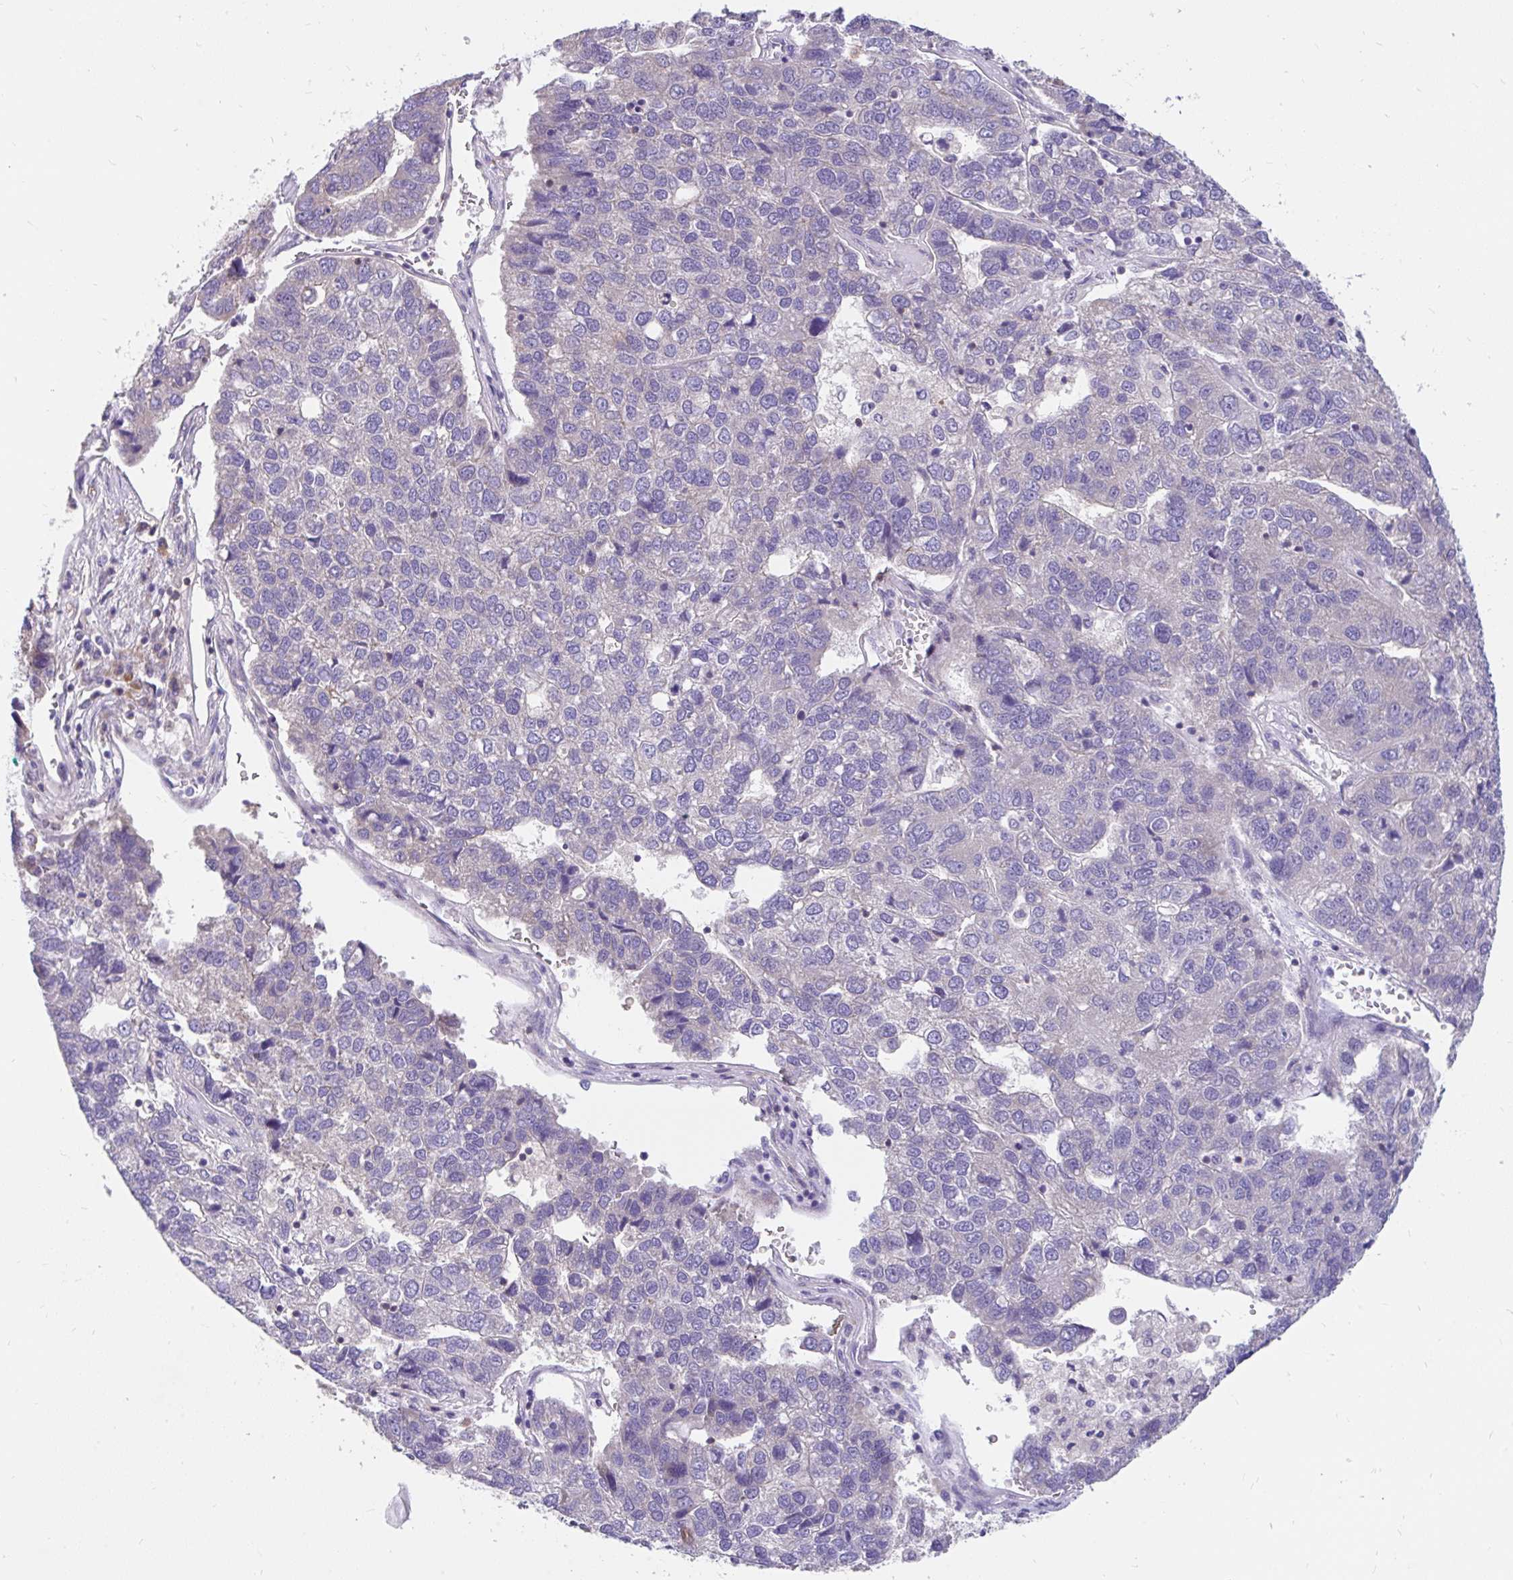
{"staining": {"intensity": "weak", "quantity": "<25%", "location": "cytoplasmic/membranous"}, "tissue": "pancreatic cancer", "cell_type": "Tumor cells", "image_type": "cancer", "snomed": [{"axis": "morphology", "description": "Adenocarcinoma, NOS"}, {"axis": "topography", "description": "Pancreas"}], "caption": "This is a micrograph of immunohistochemistry (IHC) staining of pancreatic cancer, which shows no staining in tumor cells.", "gene": "LRRC26", "patient": {"sex": "female", "age": 61}}